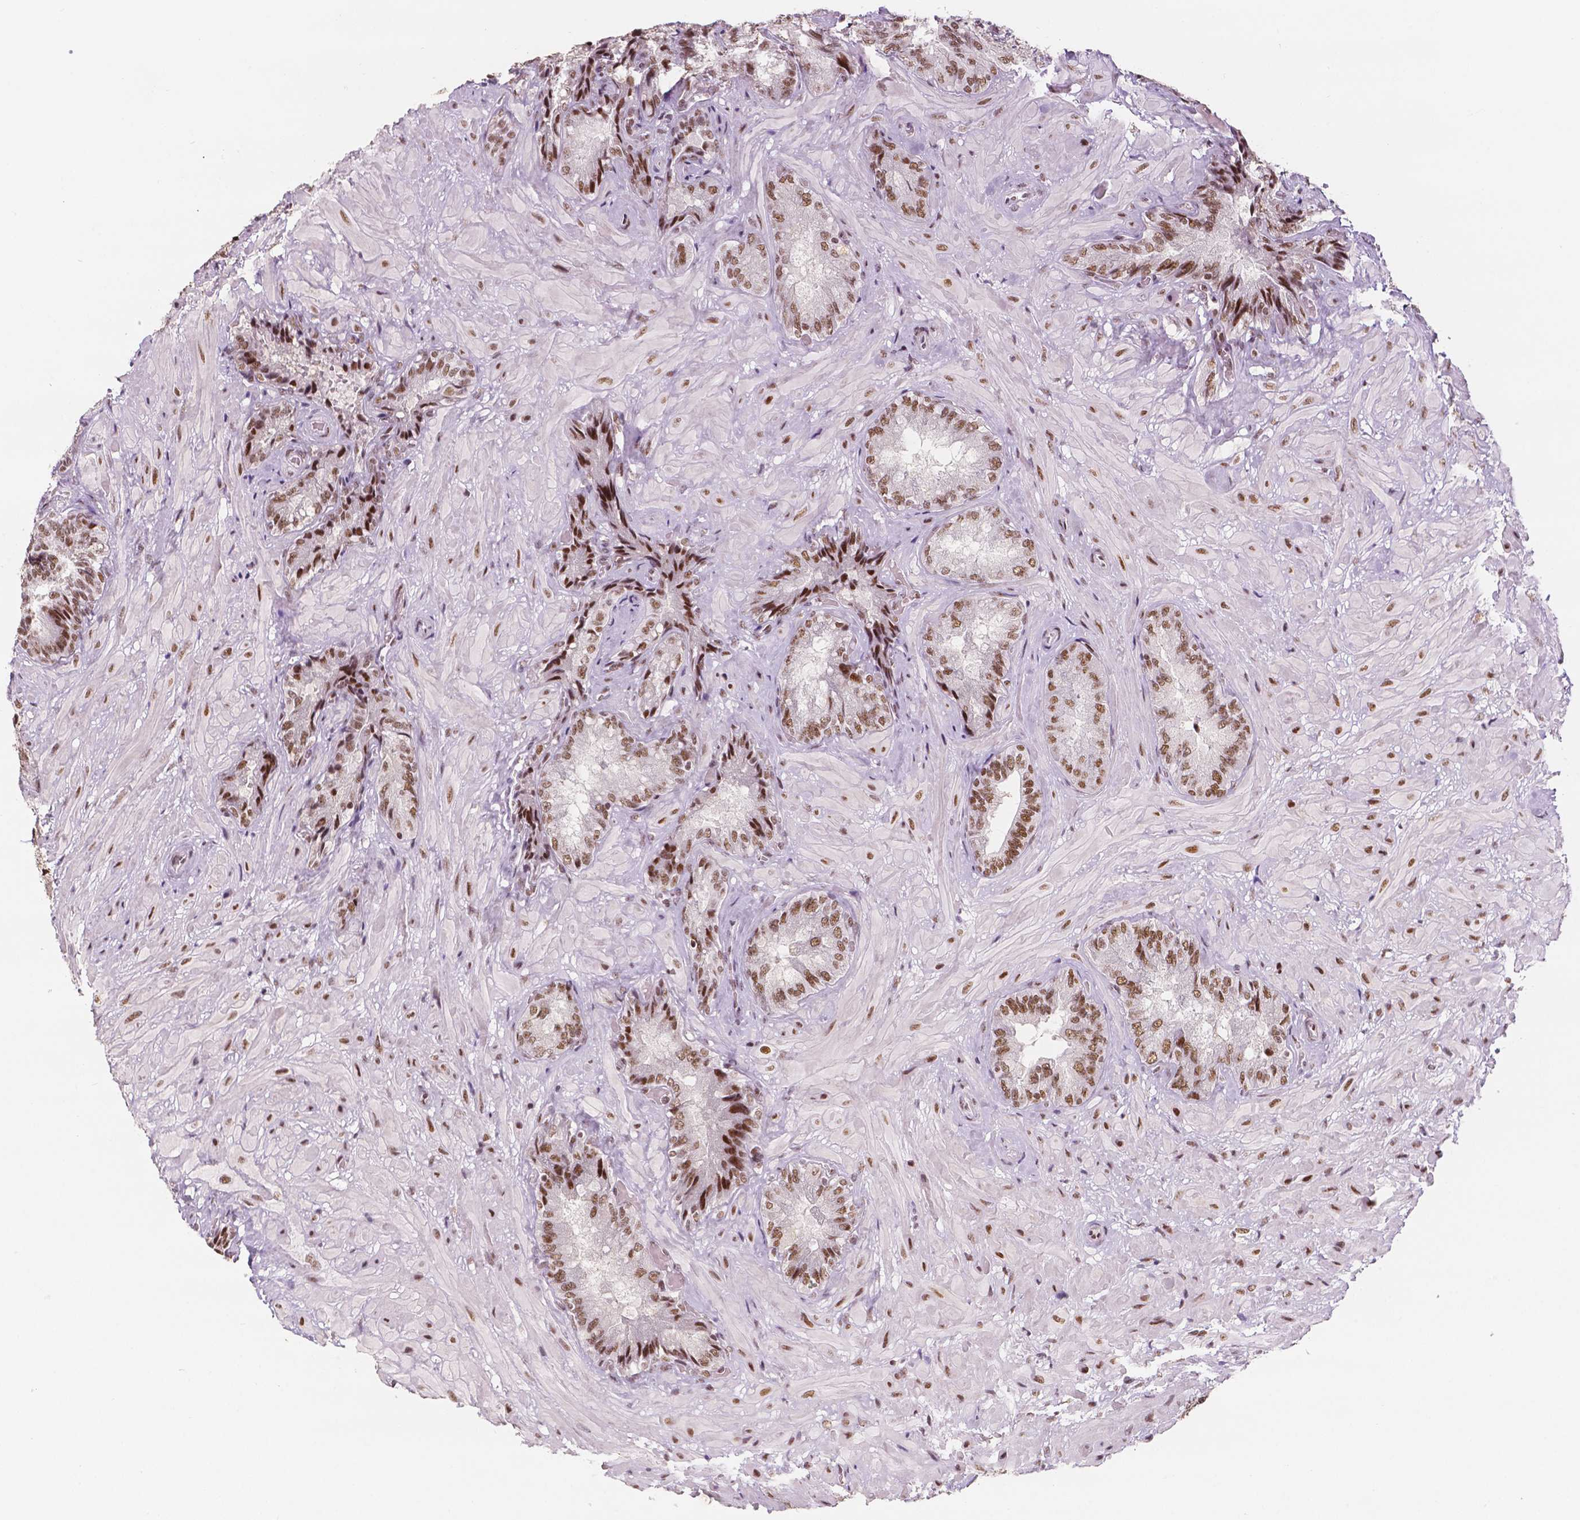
{"staining": {"intensity": "moderate", "quantity": ">75%", "location": "nuclear"}, "tissue": "seminal vesicle", "cell_type": "Glandular cells", "image_type": "normal", "snomed": [{"axis": "morphology", "description": "Normal tissue, NOS"}, {"axis": "topography", "description": "Seminal veicle"}], "caption": "Immunohistochemistry (IHC) staining of benign seminal vesicle, which displays medium levels of moderate nuclear staining in approximately >75% of glandular cells indicating moderate nuclear protein staining. The staining was performed using DAB (3,3'-diaminobenzidine) (brown) for protein detection and nuclei were counterstained in hematoxylin (blue).", "gene": "HDAC1", "patient": {"sex": "male", "age": 57}}